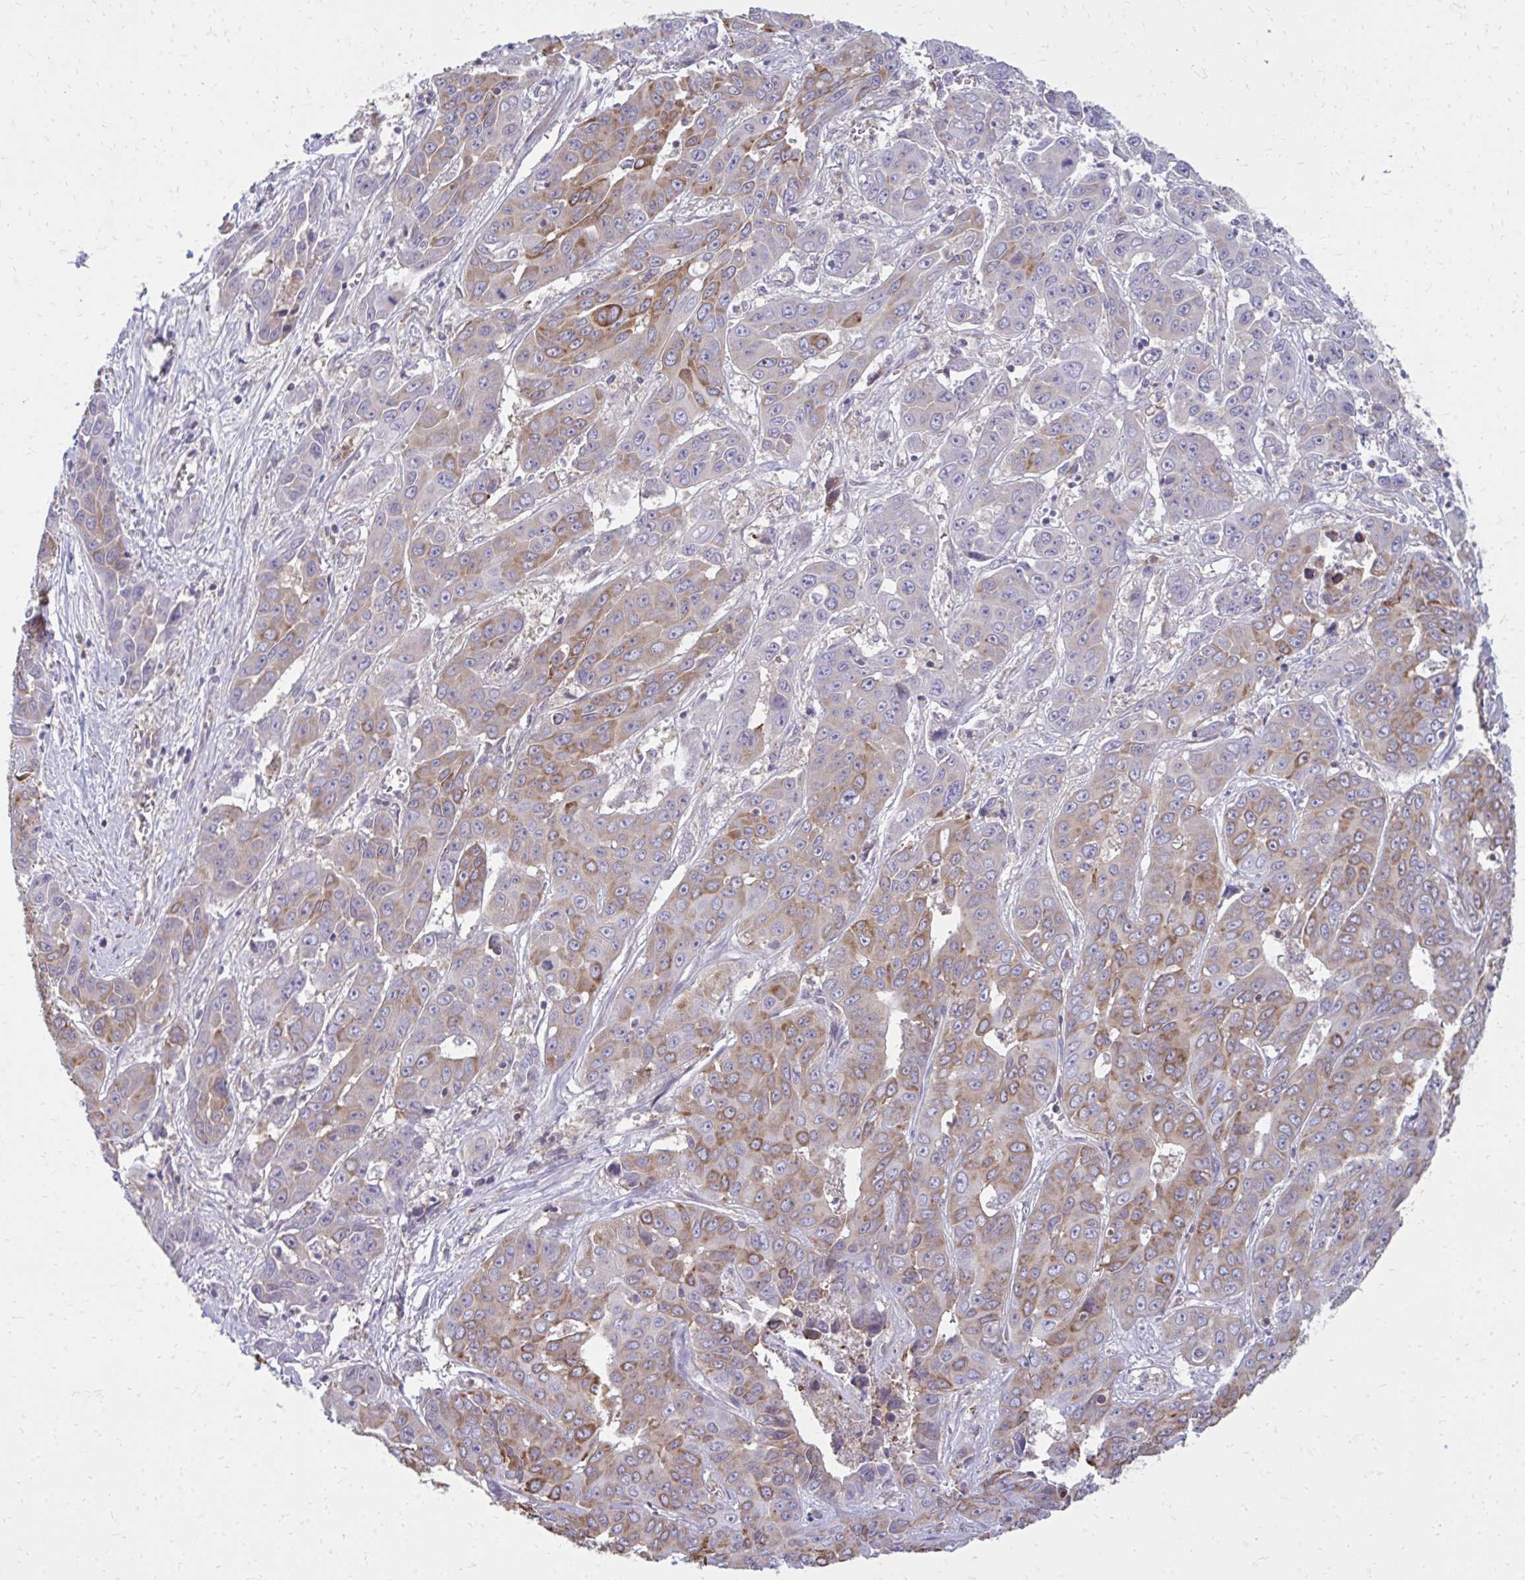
{"staining": {"intensity": "moderate", "quantity": "25%-75%", "location": "cytoplasmic/membranous"}, "tissue": "liver cancer", "cell_type": "Tumor cells", "image_type": "cancer", "snomed": [{"axis": "morphology", "description": "Cholangiocarcinoma"}, {"axis": "topography", "description": "Liver"}], "caption": "This image displays liver cancer stained with immunohistochemistry (IHC) to label a protein in brown. The cytoplasmic/membranous of tumor cells show moderate positivity for the protein. Nuclei are counter-stained blue.", "gene": "ASAP1", "patient": {"sex": "female", "age": 52}}